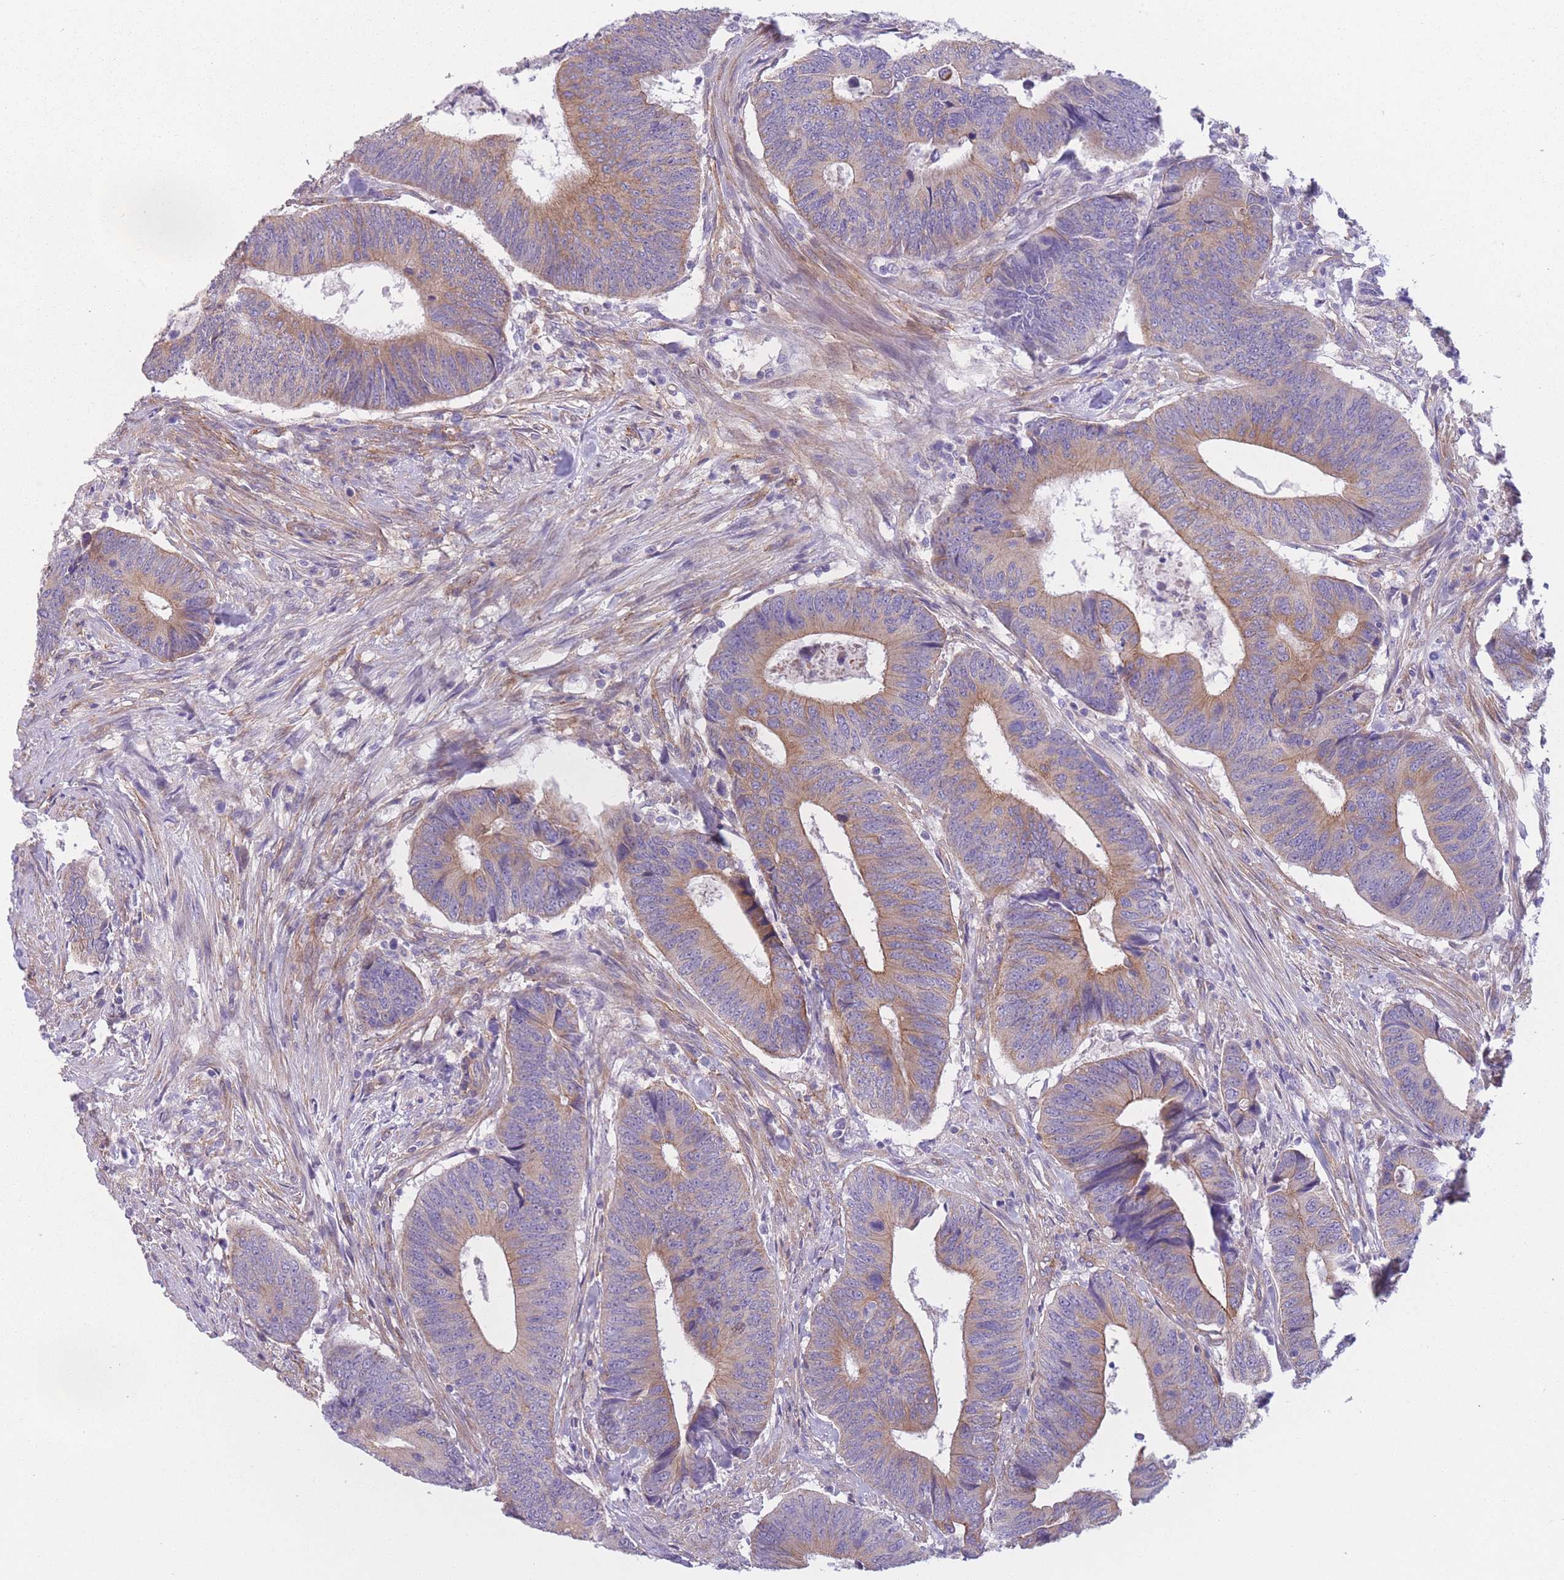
{"staining": {"intensity": "moderate", "quantity": ">75%", "location": "cytoplasmic/membranous"}, "tissue": "colorectal cancer", "cell_type": "Tumor cells", "image_type": "cancer", "snomed": [{"axis": "morphology", "description": "Adenocarcinoma, NOS"}, {"axis": "topography", "description": "Colon"}], "caption": "Protein expression analysis of colorectal adenocarcinoma displays moderate cytoplasmic/membranous expression in about >75% of tumor cells. Nuclei are stained in blue.", "gene": "SERPINB3", "patient": {"sex": "male", "age": 87}}